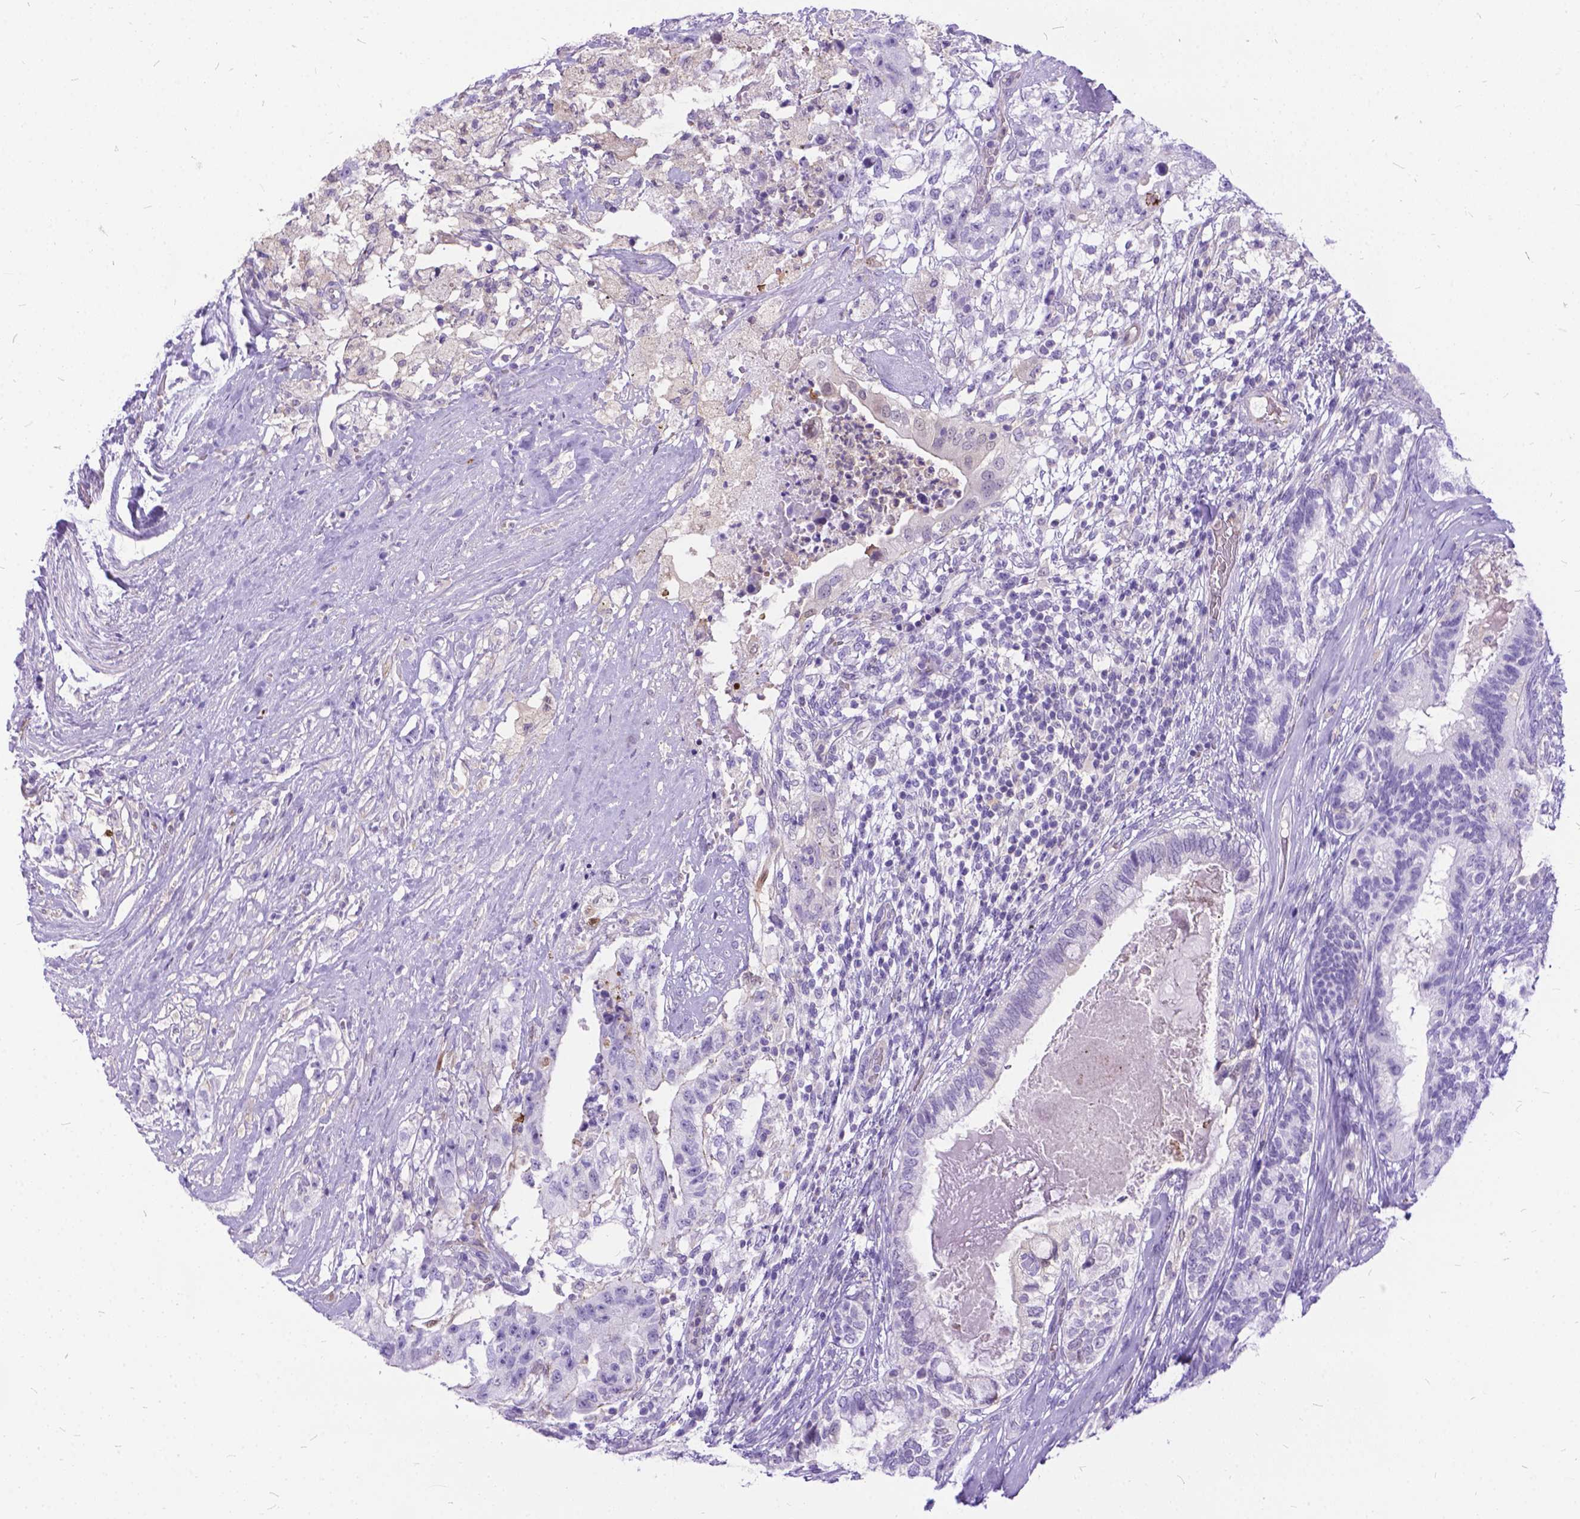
{"staining": {"intensity": "weak", "quantity": "<25%", "location": "cytoplasmic/membranous"}, "tissue": "testis cancer", "cell_type": "Tumor cells", "image_type": "cancer", "snomed": [{"axis": "morphology", "description": "Seminoma, NOS"}, {"axis": "morphology", "description": "Carcinoma, Embryonal, NOS"}, {"axis": "topography", "description": "Testis"}], "caption": "Testis cancer was stained to show a protein in brown. There is no significant staining in tumor cells.", "gene": "TMEM169", "patient": {"sex": "male", "age": 41}}